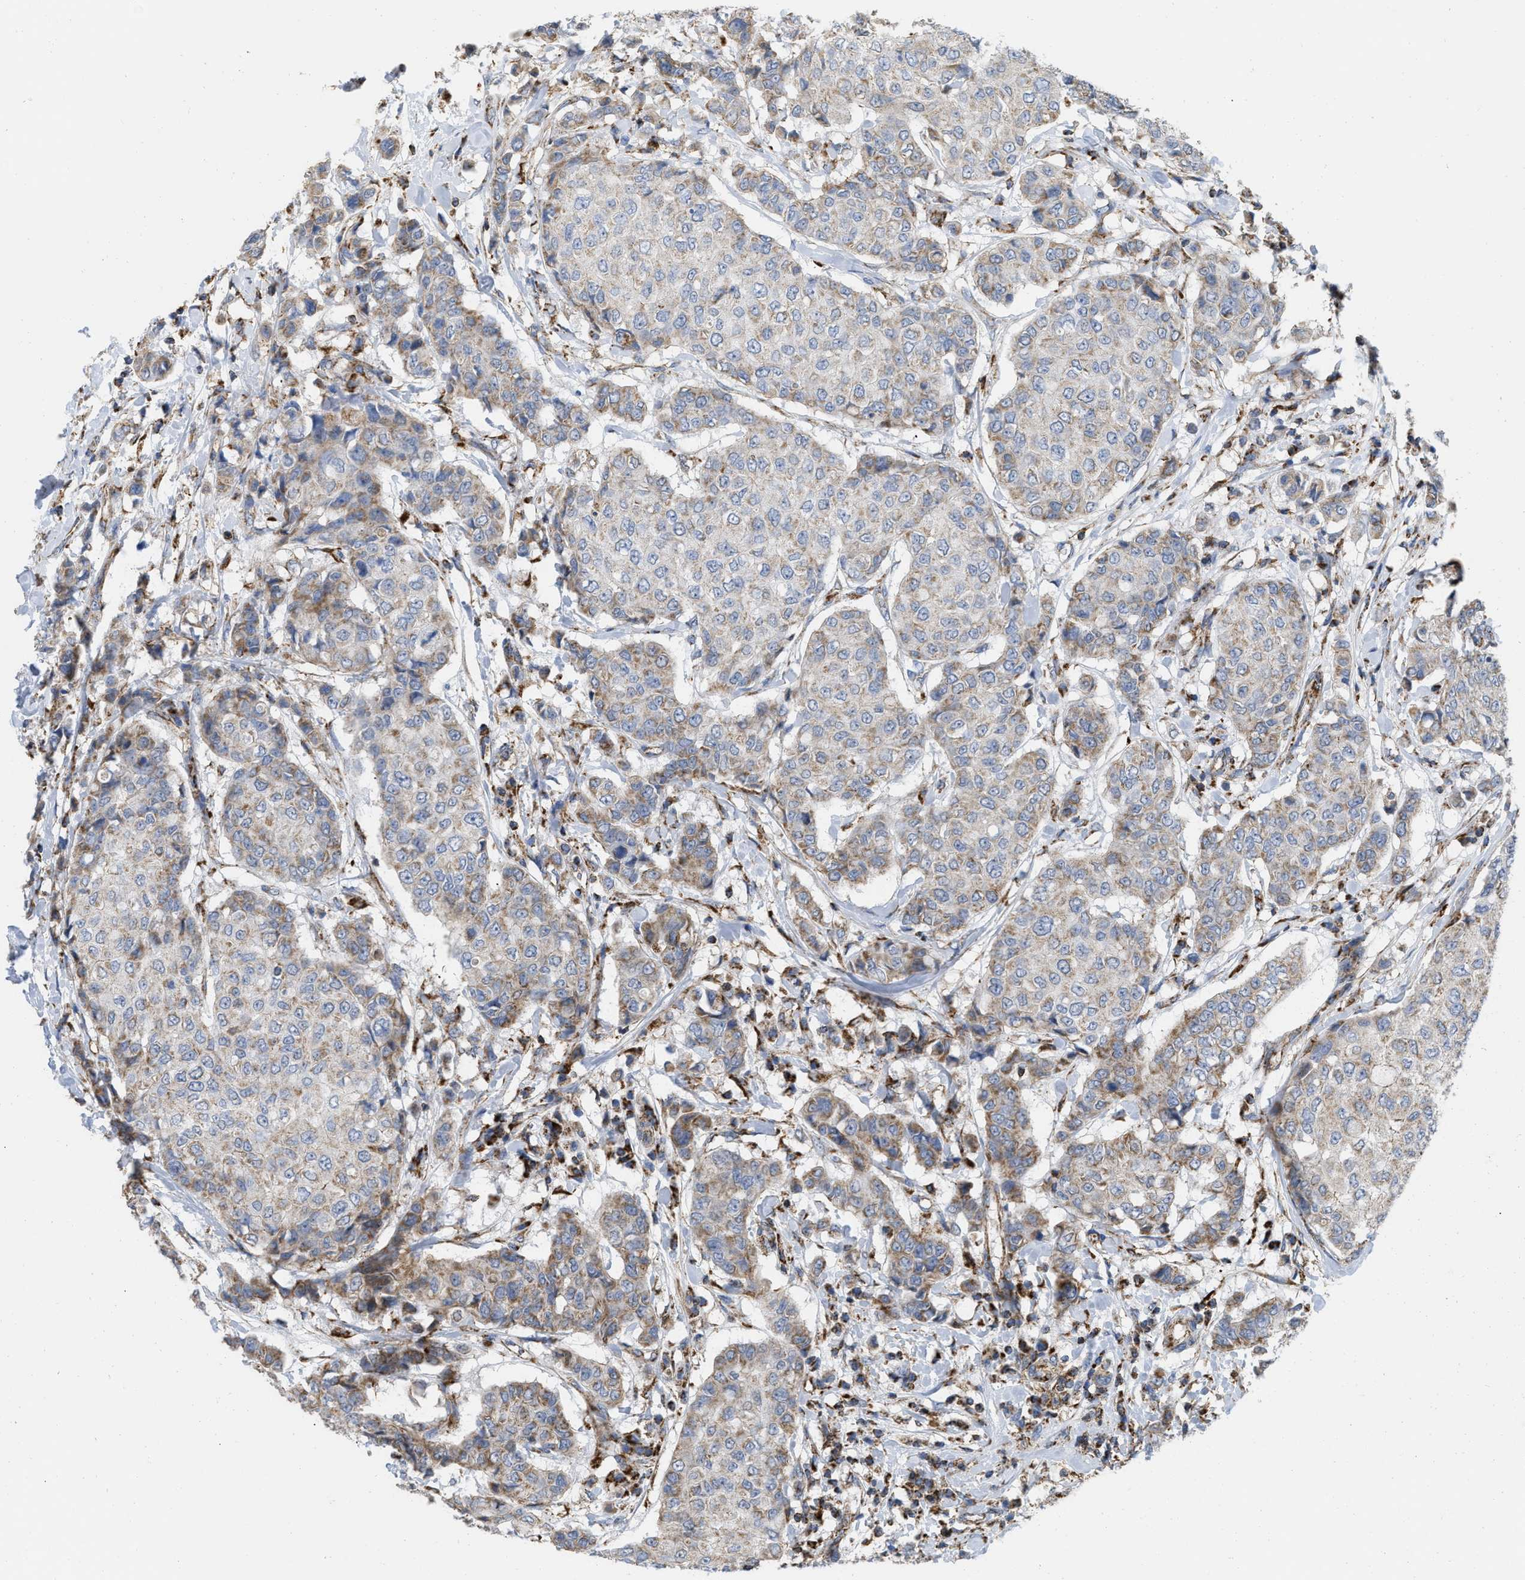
{"staining": {"intensity": "moderate", "quantity": "25%-75%", "location": "cytoplasmic/membranous"}, "tissue": "breast cancer", "cell_type": "Tumor cells", "image_type": "cancer", "snomed": [{"axis": "morphology", "description": "Duct carcinoma"}, {"axis": "topography", "description": "Breast"}], "caption": "Tumor cells reveal medium levels of moderate cytoplasmic/membranous staining in approximately 25%-75% of cells in human breast cancer.", "gene": "GRB10", "patient": {"sex": "female", "age": 27}}